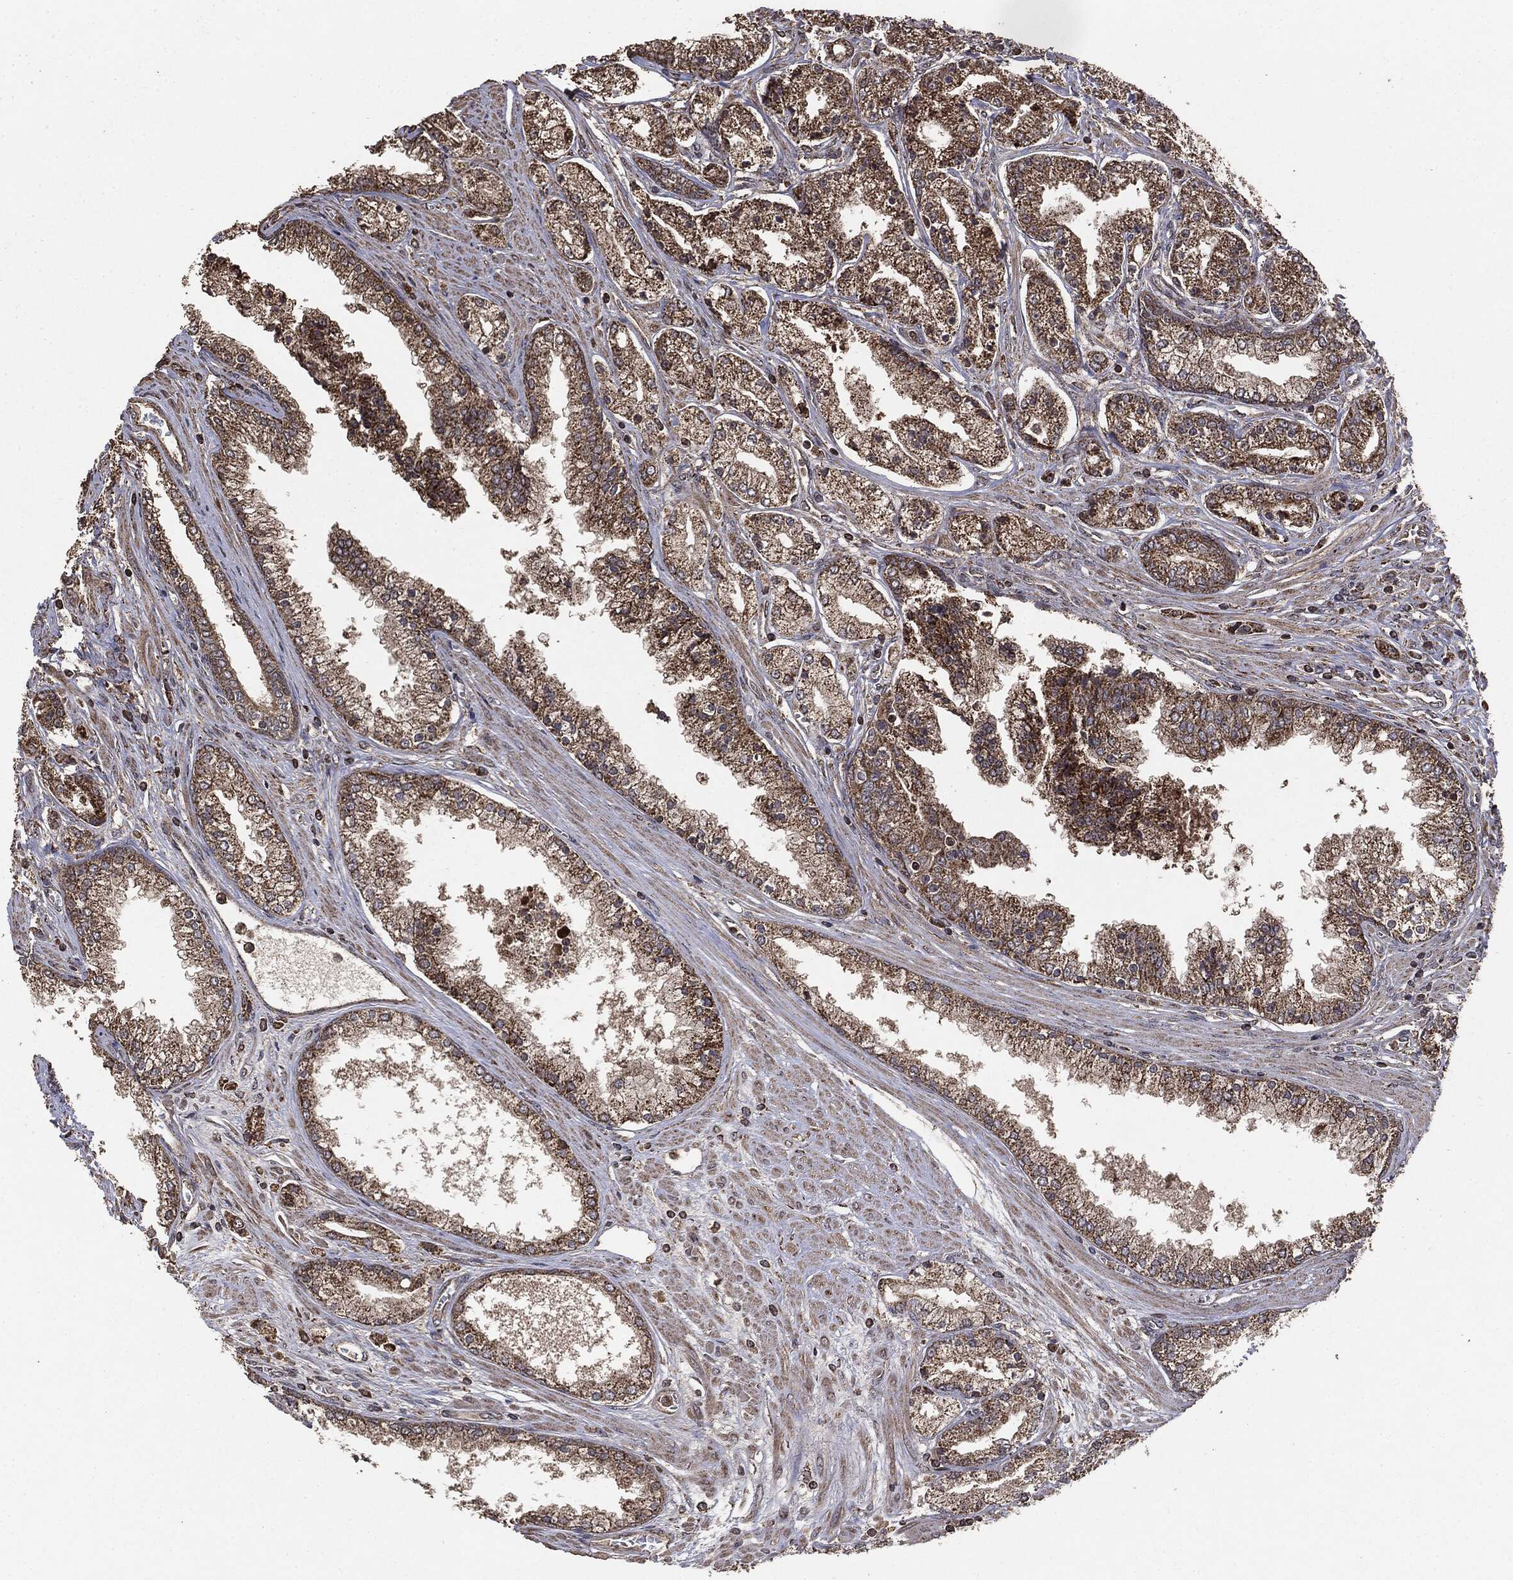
{"staining": {"intensity": "moderate", "quantity": ">75%", "location": "cytoplasmic/membranous"}, "tissue": "prostate cancer", "cell_type": "Tumor cells", "image_type": "cancer", "snomed": [{"axis": "morphology", "description": "Adenocarcinoma, High grade"}, {"axis": "topography", "description": "Prostate"}], "caption": "Protein expression analysis of high-grade adenocarcinoma (prostate) displays moderate cytoplasmic/membranous positivity in about >75% of tumor cells.", "gene": "MTOR", "patient": {"sex": "male", "age": 66}}